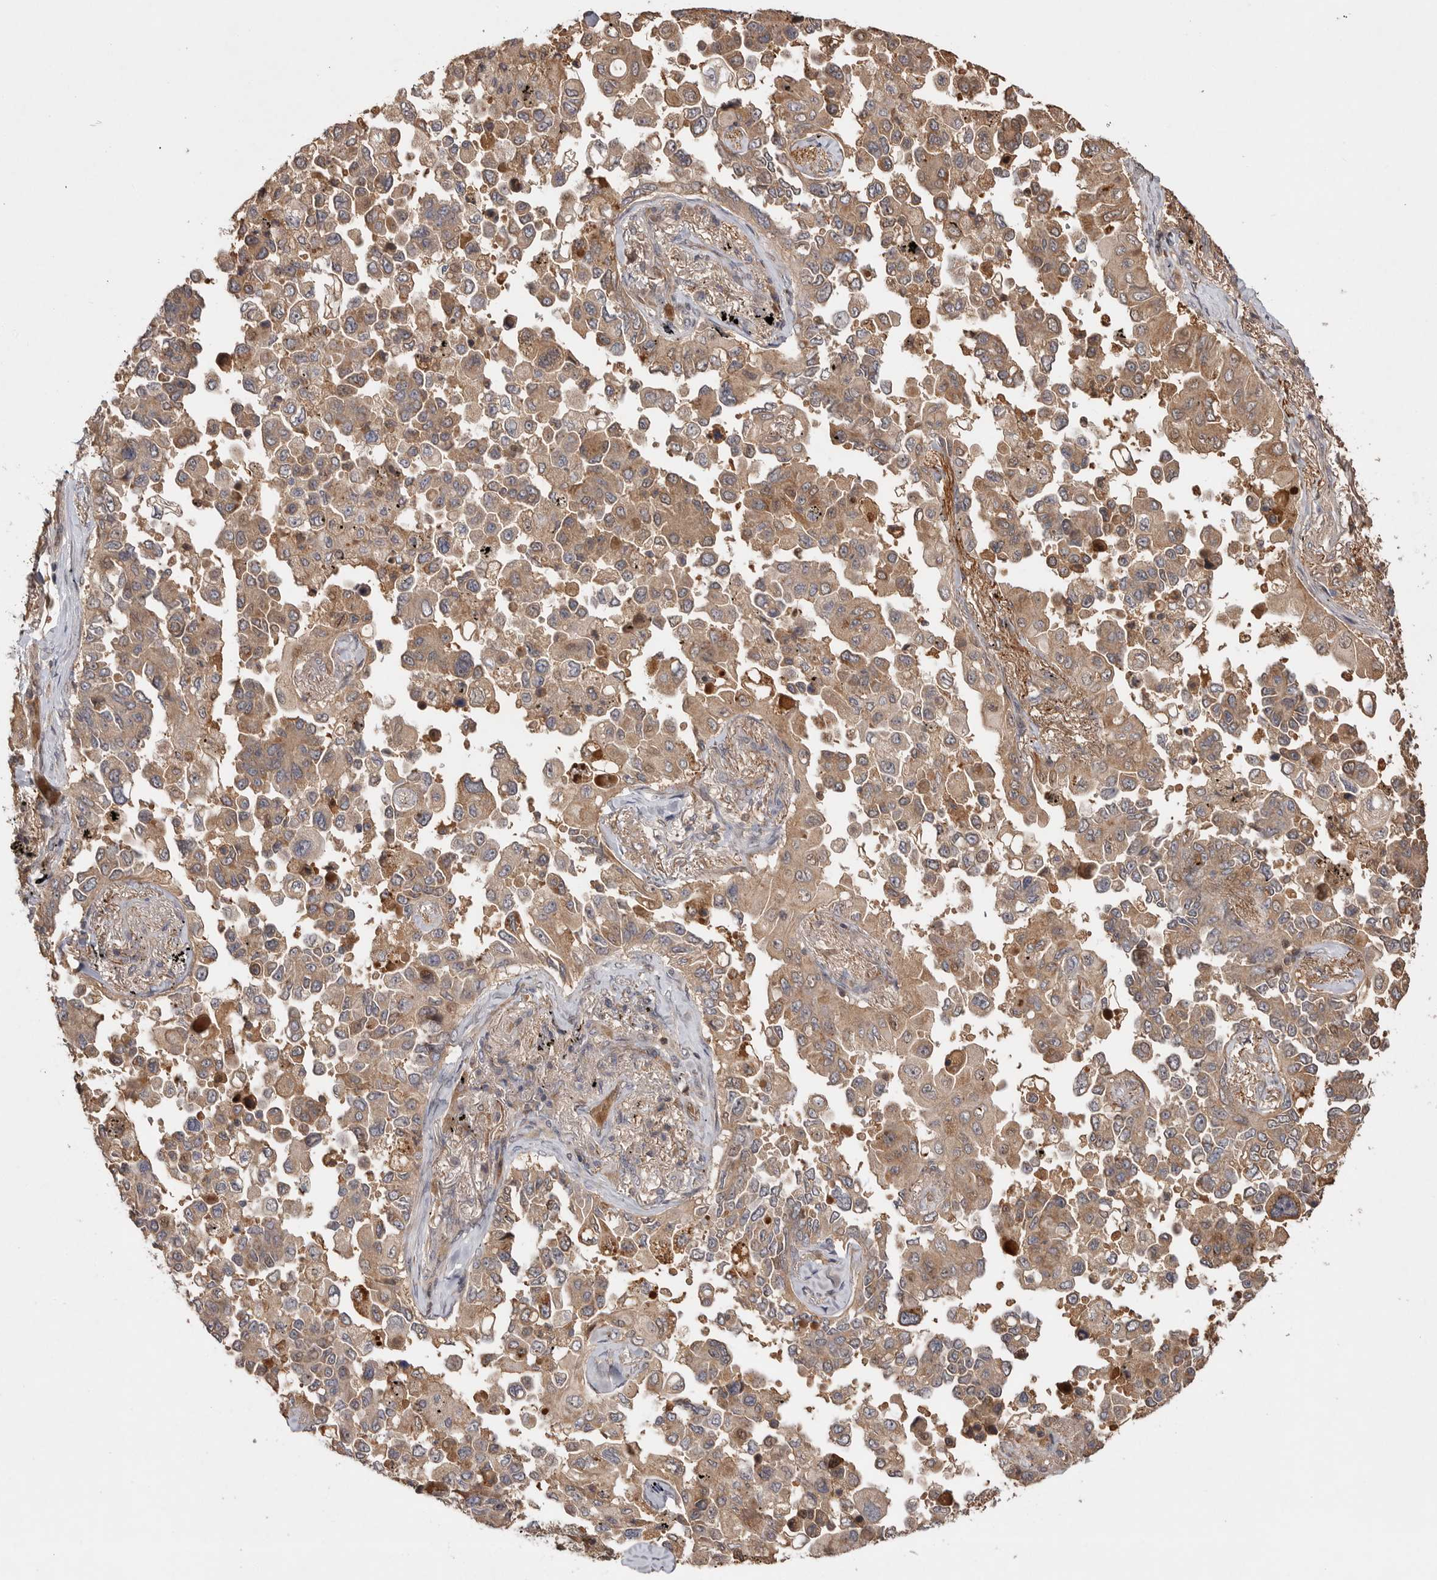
{"staining": {"intensity": "moderate", "quantity": ">75%", "location": "cytoplasmic/membranous"}, "tissue": "lung cancer", "cell_type": "Tumor cells", "image_type": "cancer", "snomed": [{"axis": "morphology", "description": "Adenocarcinoma, NOS"}, {"axis": "topography", "description": "Lung"}], "caption": "Protein staining exhibits moderate cytoplasmic/membranous expression in about >75% of tumor cells in lung cancer (adenocarcinoma).", "gene": "VN1R4", "patient": {"sex": "female", "age": 67}}